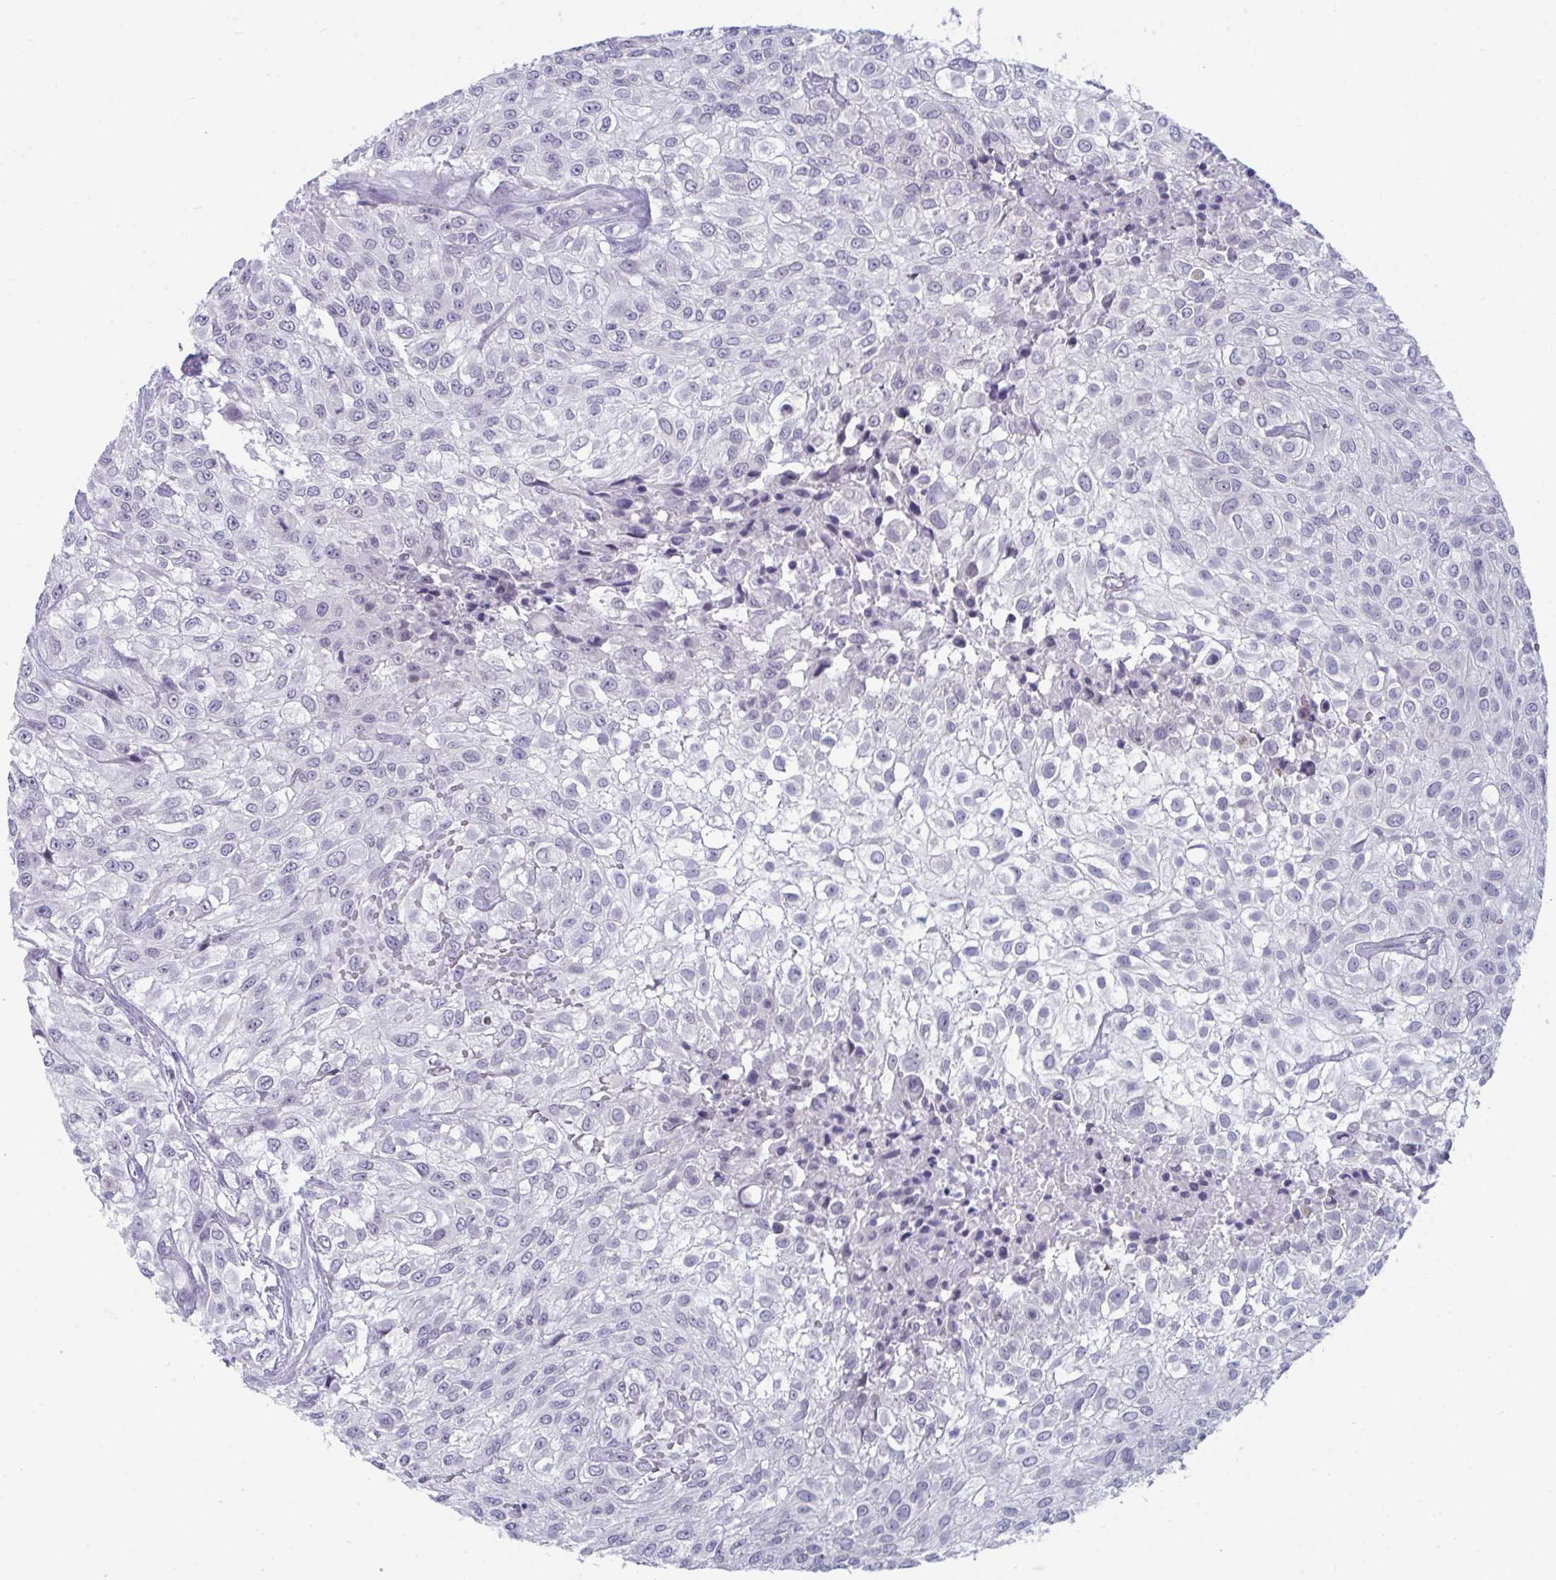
{"staining": {"intensity": "negative", "quantity": "none", "location": "none"}, "tissue": "urothelial cancer", "cell_type": "Tumor cells", "image_type": "cancer", "snomed": [{"axis": "morphology", "description": "Urothelial carcinoma, High grade"}, {"axis": "topography", "description": "Urinary bladder"}], "caption": "The micrograph shows no staining of tumor cells in urothelial cancer.", "gene": "BMAL2", "patient": {"sex": "male", "age": 56}}